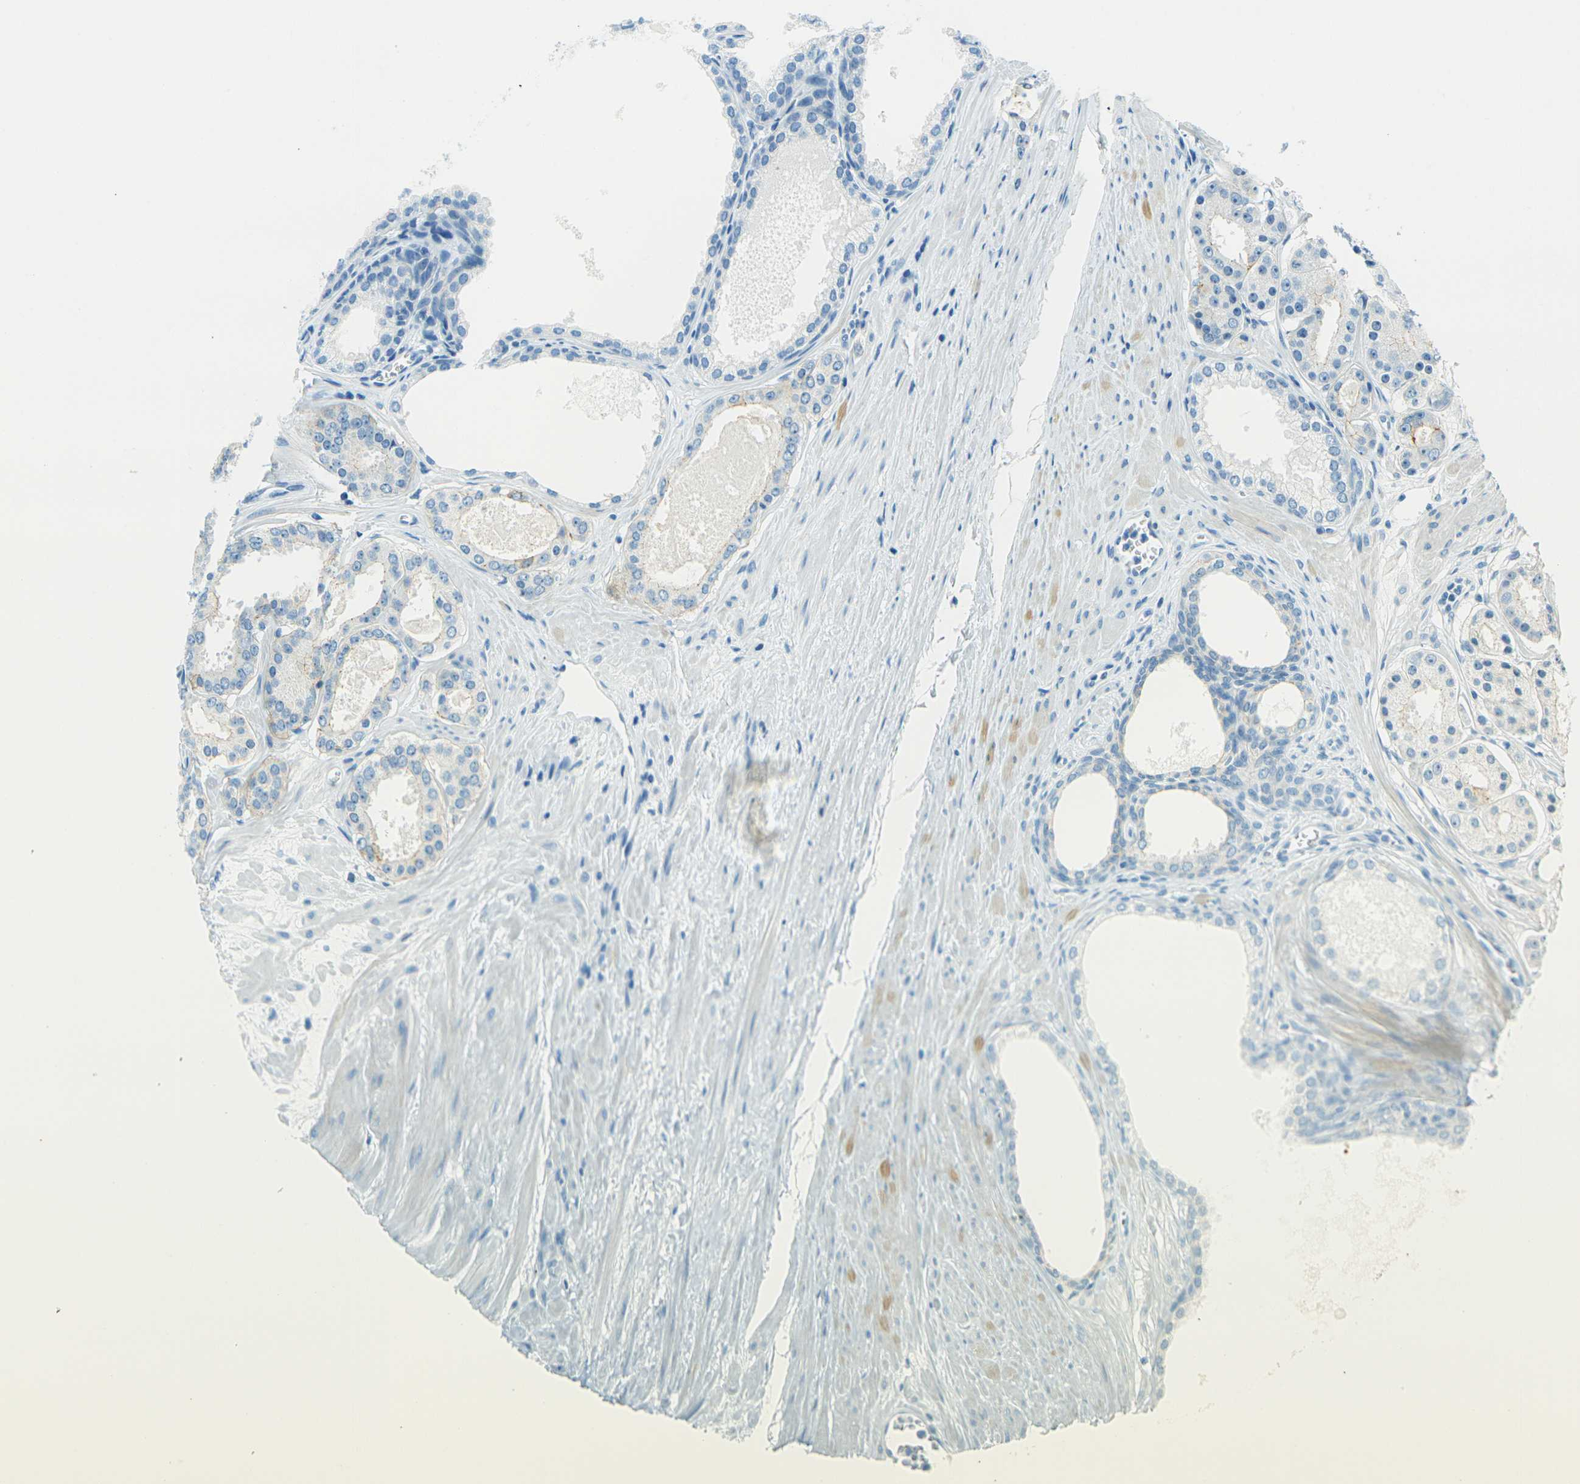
{"staining": {"intensity": "weak", "quantity": "<25%", "location": "cytoplasmic/membranous"}, "tissue": "prostate cancer", "cell_type": "Tumor cells", "image_type": "cancer", "snomed": [{"axis": "morphology", "description": "Adenocarcinoma, Low grade"}, {"axis": "topography", "description": "Prostate"}], "caption": "Immunohistochemical staining of human prostate cancer displays no significant positivity in tumor cells.", "gene": "OCLN", "patient": {"sex": "male", "age": 57}}